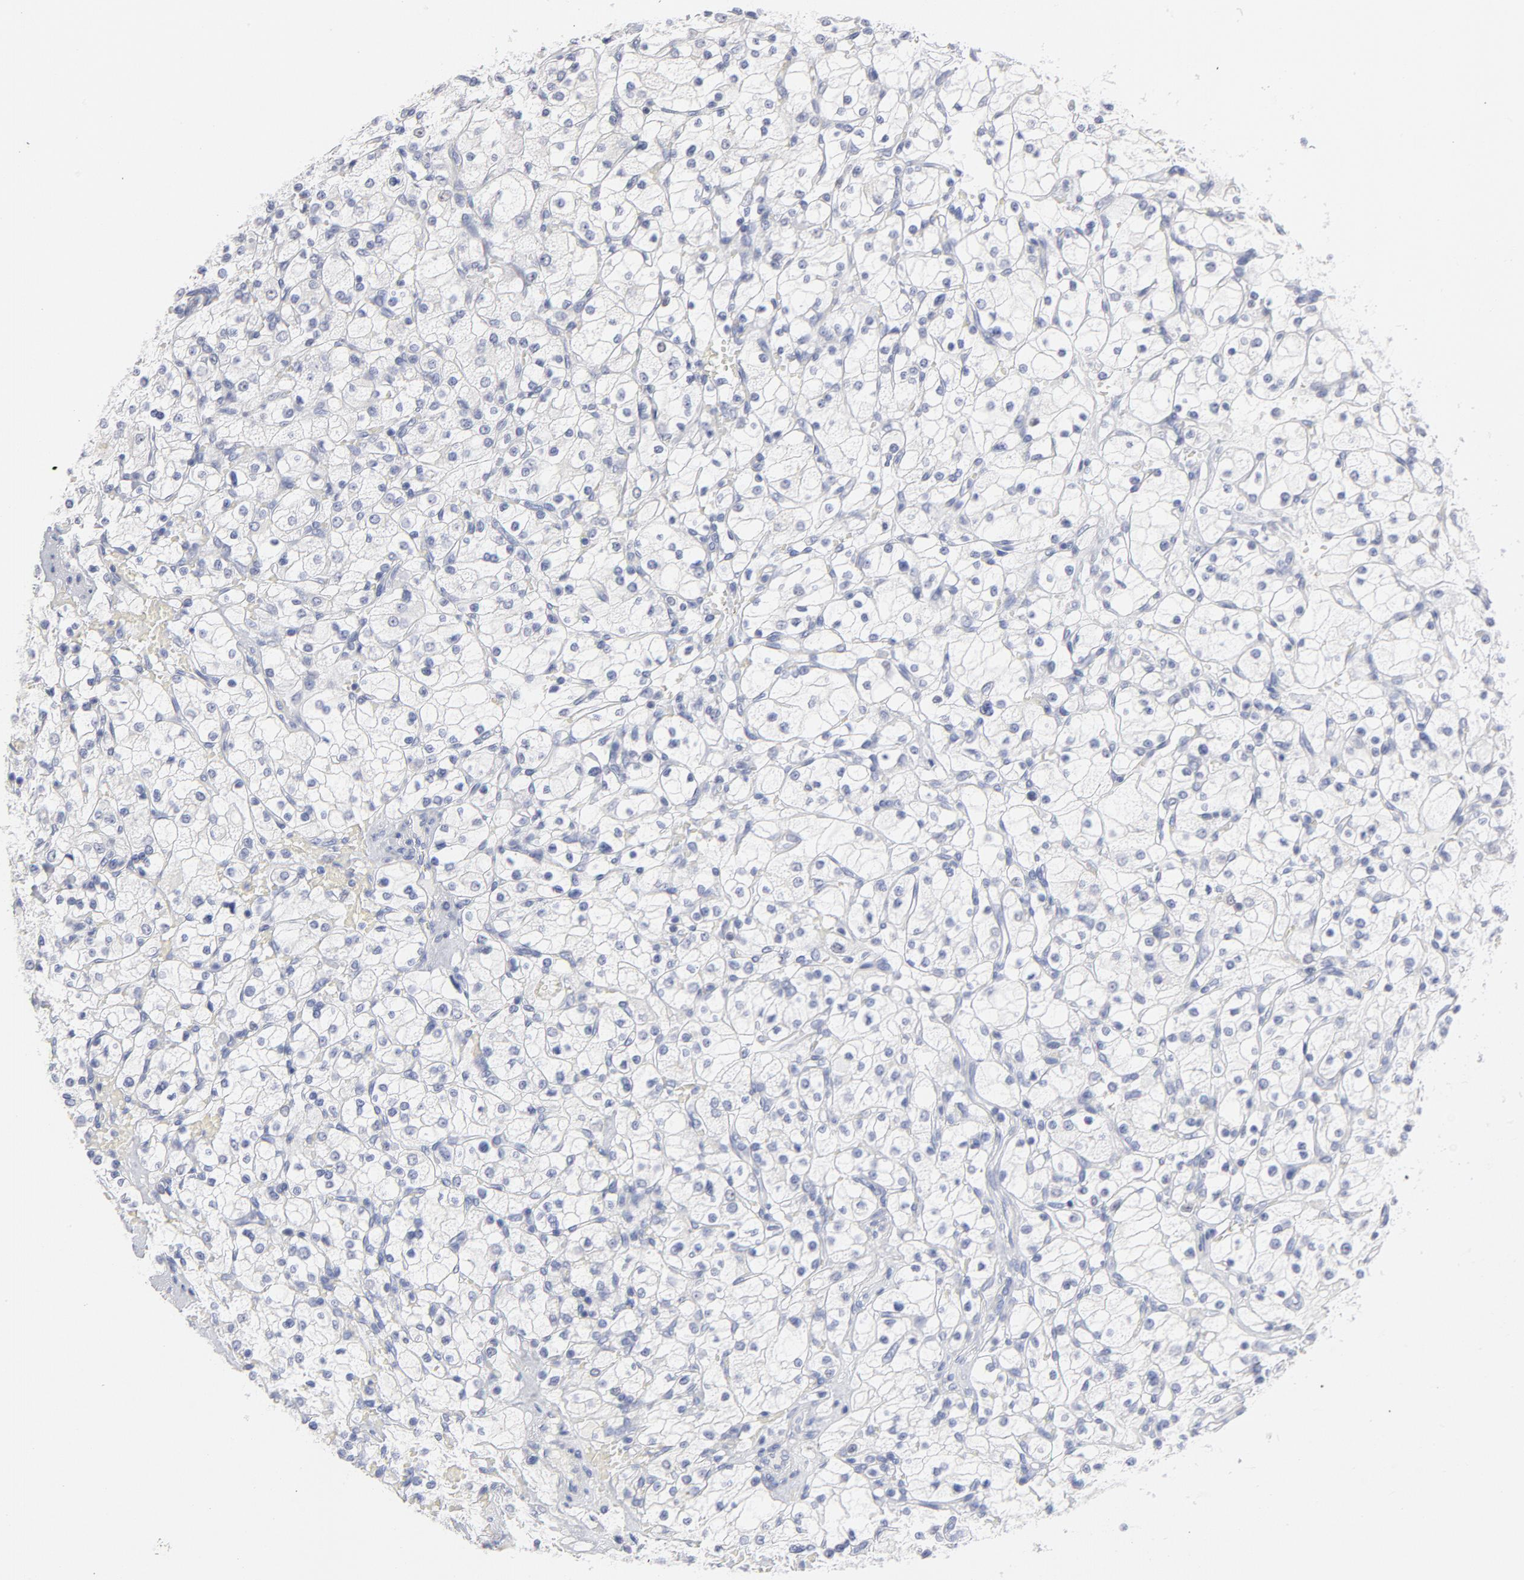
{"staining": {"intensity": "moderate", "quantity": "<25%", "location": "nuclear"}, "tissue": "renal cancer", "cell_type": "Tumor cells", "image_type": "cancer", "snomed": [{"axis": "morphology", "description": "Adenocarcinoma, NOS"}, {"axis": "topography", "description": "Kidney"}], "caption": "The photomicrograph exhibits staining of renal cancer (adenocarcinoma), revealing moderate nuclear protein staining (brown color) within tumor cells.", "gene": "MCM7", "patient": {"sex": "female", "age": 83}}